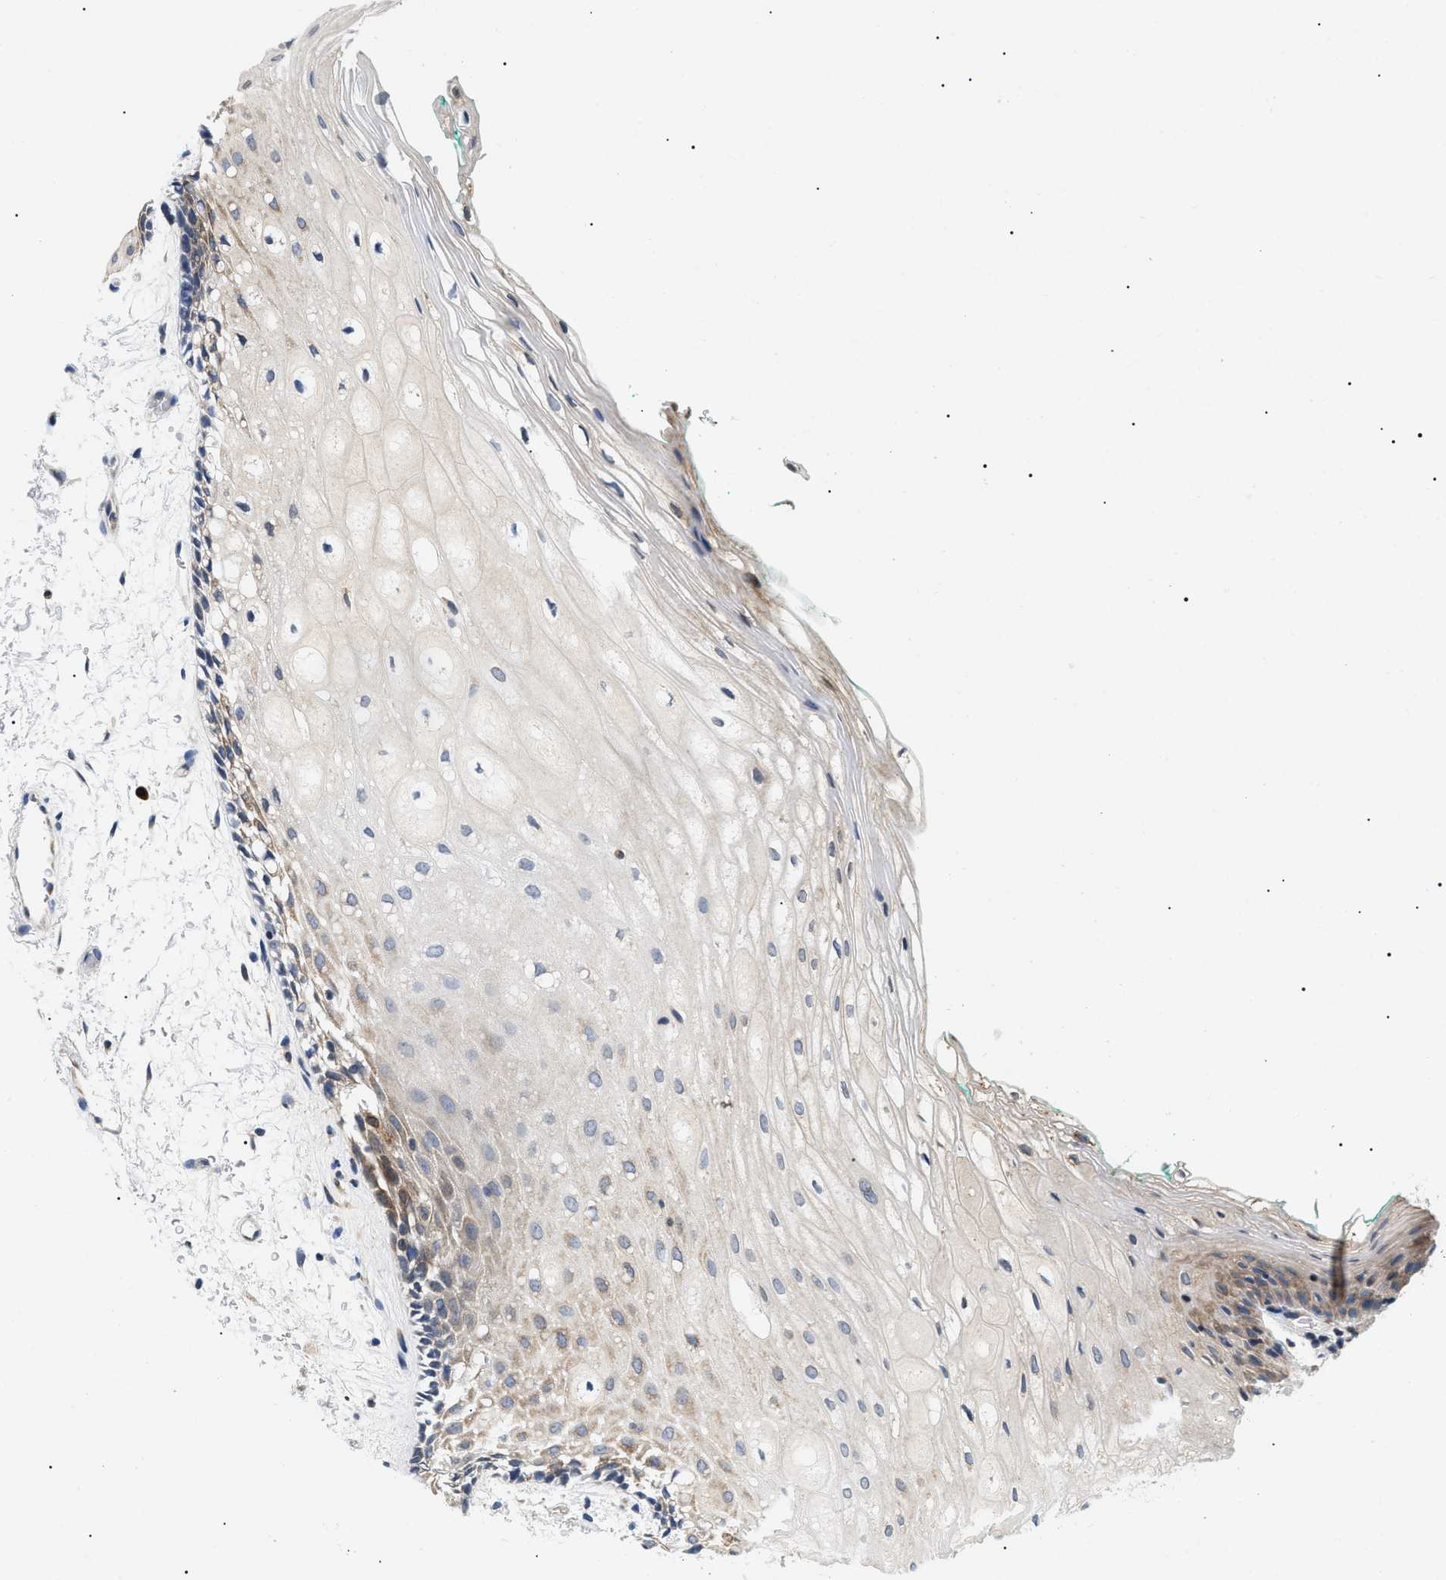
{"staining": {"intensity": "moderate", "quantity": "25%-75%", "location": "cytoplasmic/membranous"}, "tissue": "oral mucosa", "cell_type": "Squamous epithelial cells", "image_type": "normal", "snomed": [{"axis": "morphology", "description": "Normal tissue, NOS"}, {"axis": "topography", "description": "Skeletal muscle"}, {"axis": "topography", "description": "Oral tissue"}, {"axis": "topography", "description": "Peripheral nerve tissue"}], "caption": "Protein expression analysis of normal oral mucosa displays moderate cytoplasmic/membranous positivity in about 25%-75% of squamous epithelial cells.", "gene": "DERL1", "patient": {"sex": "female", "age": 84}}